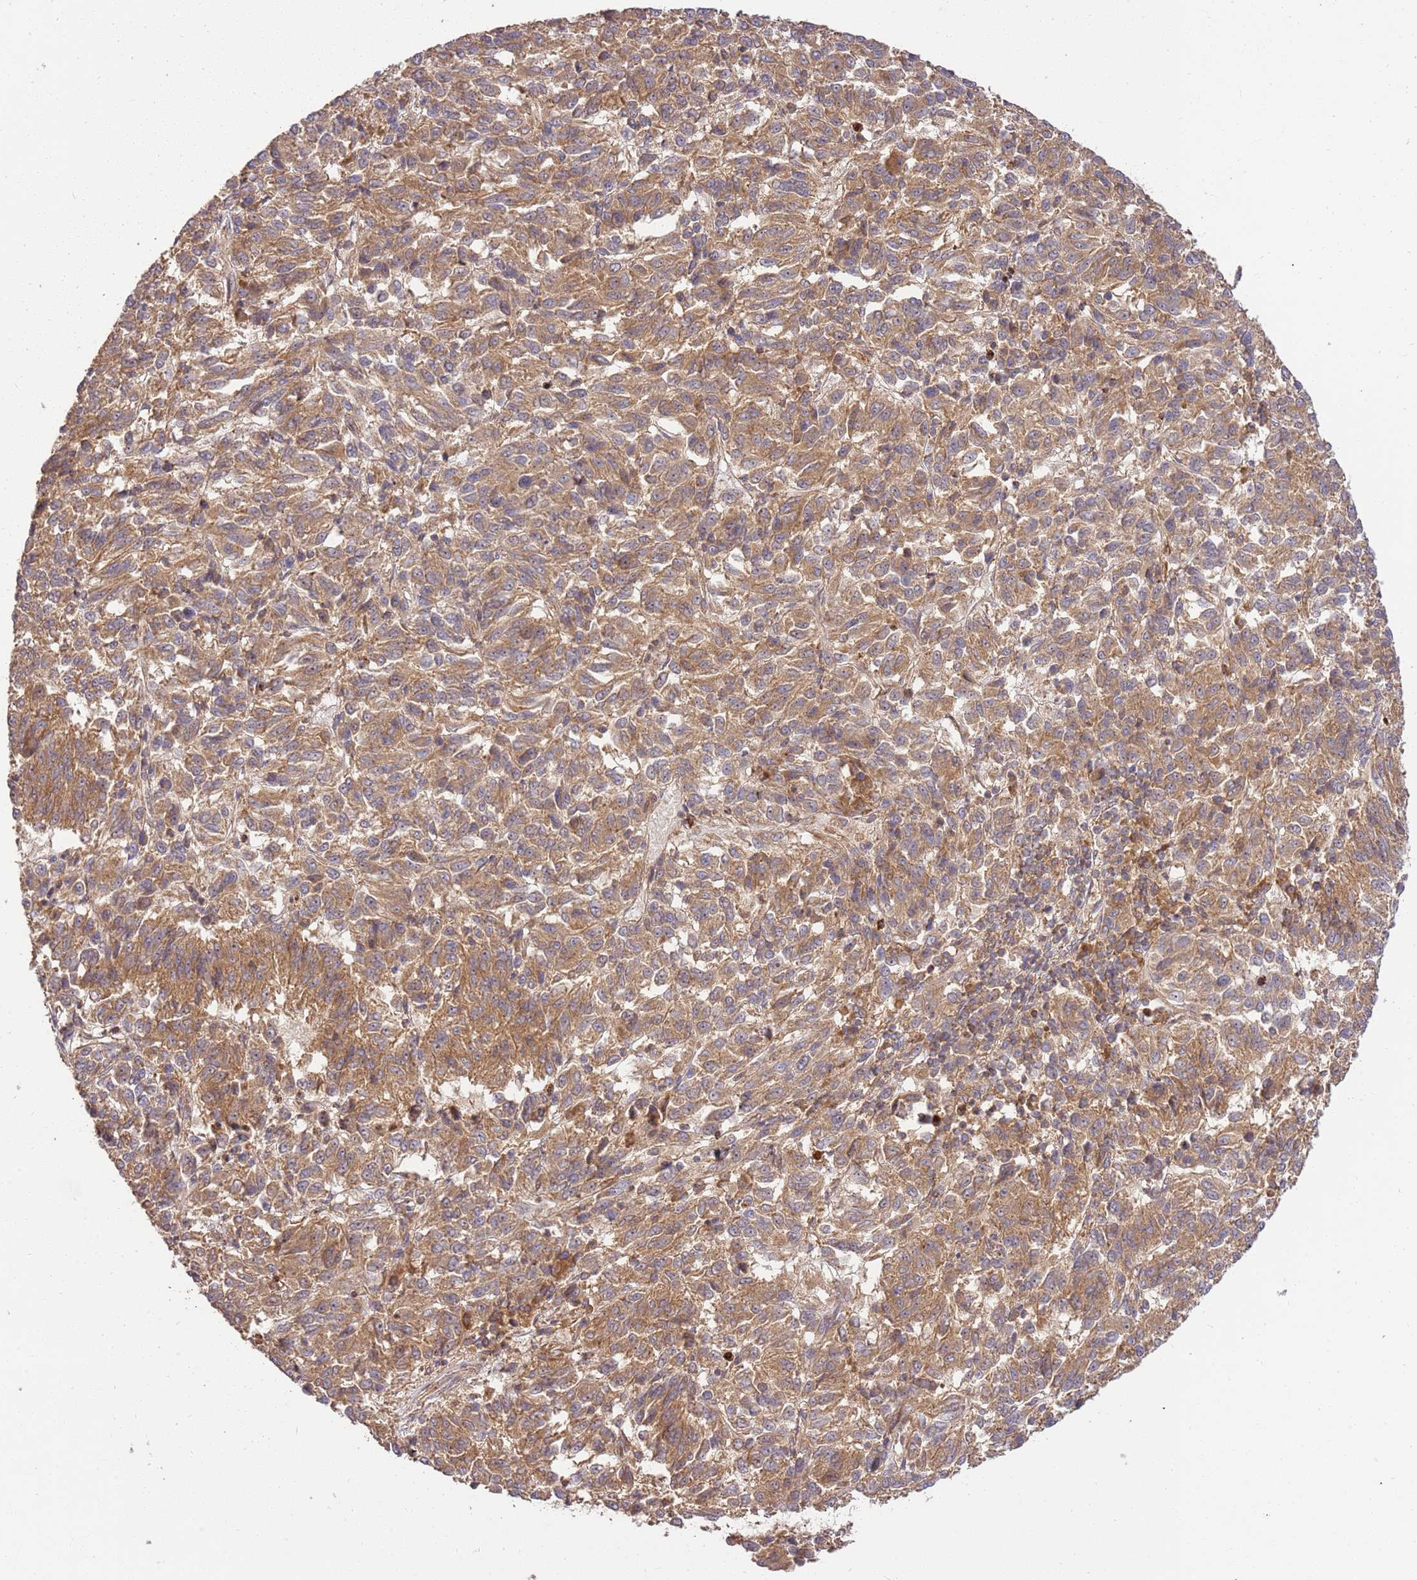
{"staining": {"intensity": "moderate", "quantity": ">75%", "location": "cytoplasmic/membranous"}, "tissue": "melanoma", "cell_type": "Tumor cells", "image_type": "cancer", "snomed": [{"axis": "morphology", "description": "Malignant melanoma, Metastatic site"}, {"axis": "topography", "description": "Lung"}], "caption": "A brown stain shows moderate cytoplasmic/membranous expression of a protein in human malignant melanoma (metastatic site) tumor cells.", "gene": "GAREM1", "patient": {"sex": "male", "age": 64}}